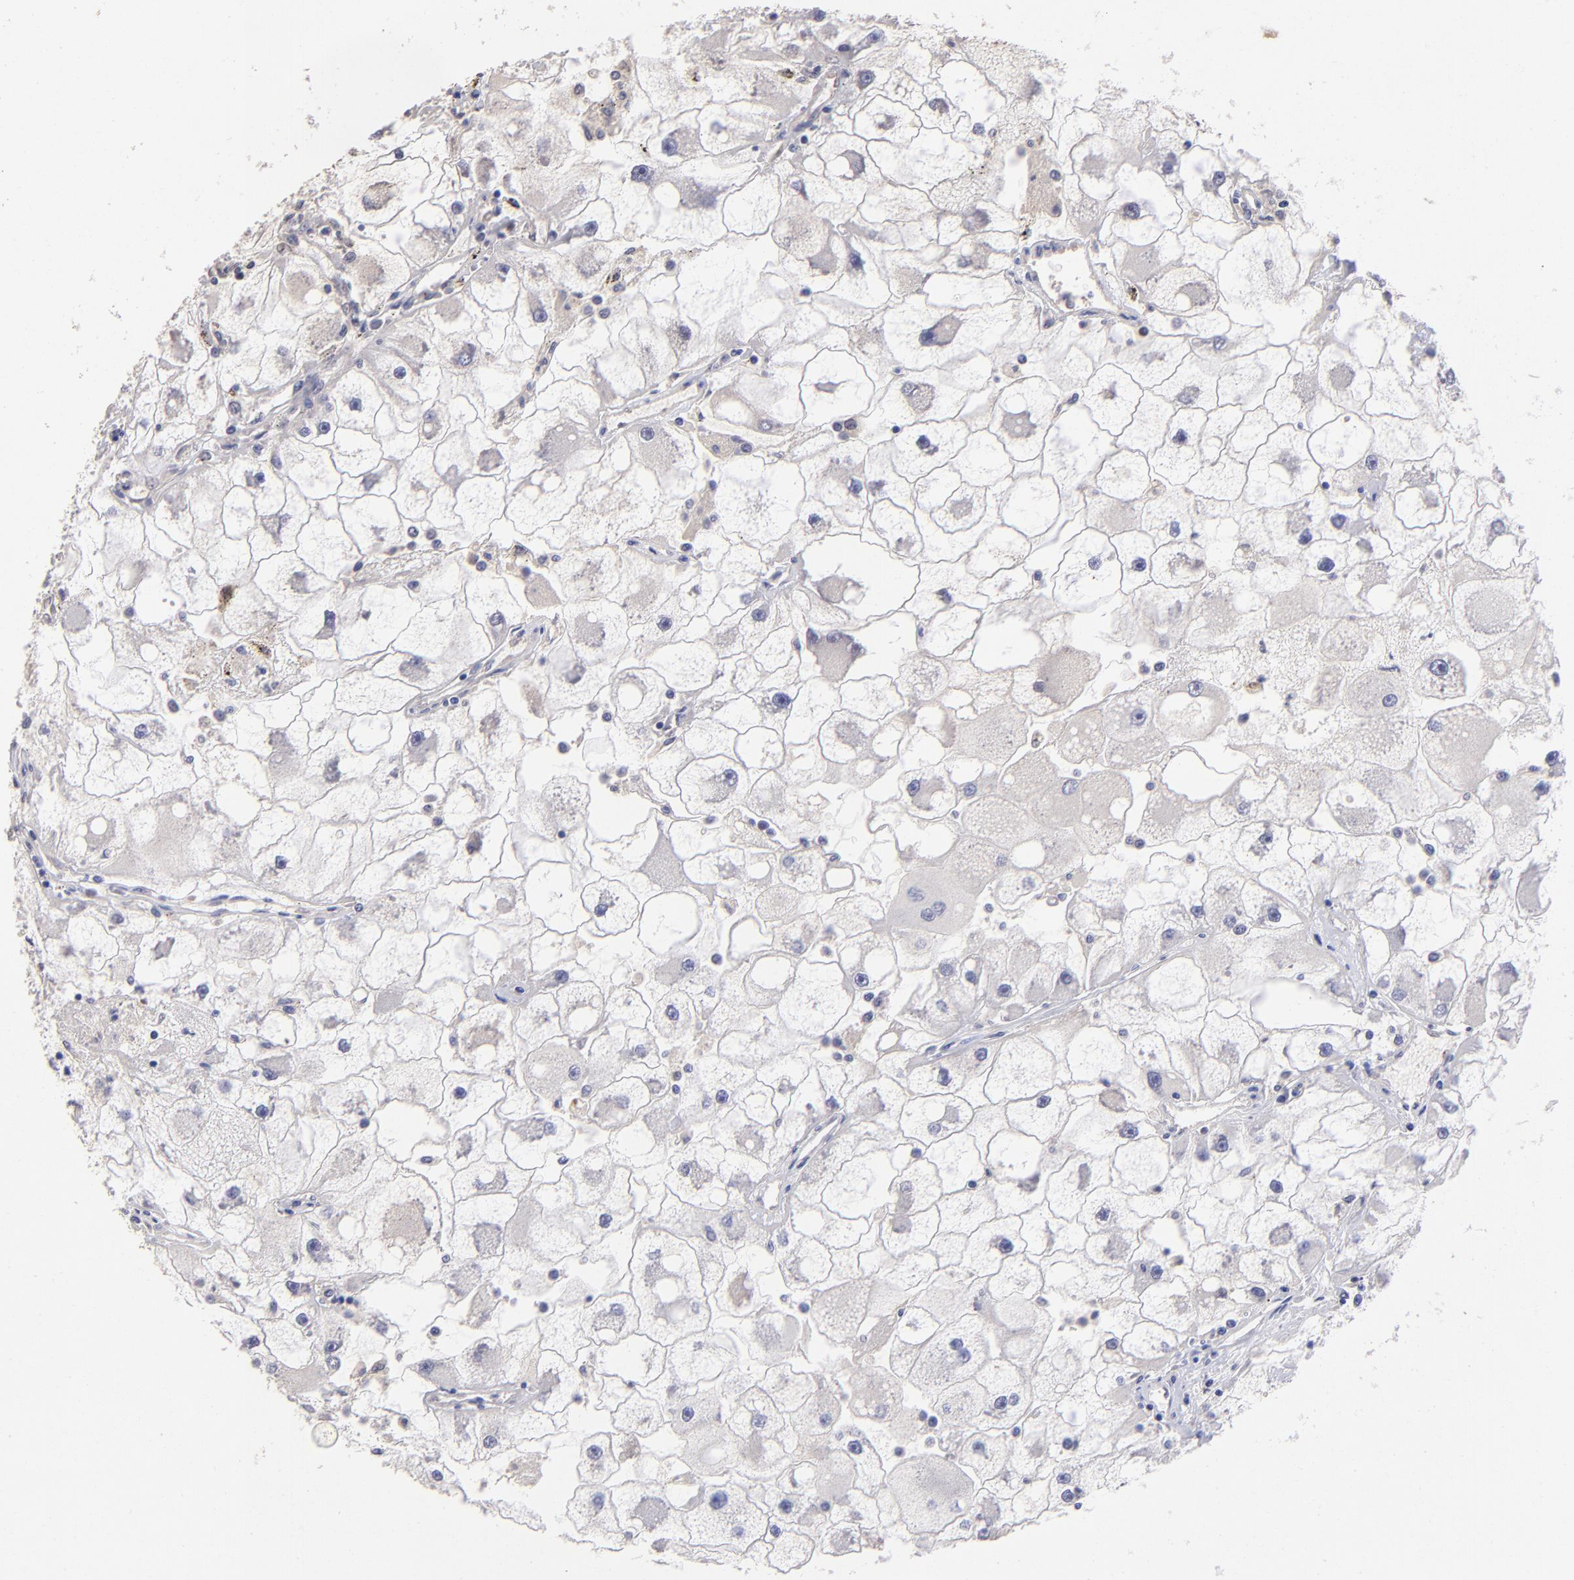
{"staining": {"intensity": "negative", "quantity": "none", "location": "none"}, "tissue": "renal cancer", "cell_type": "Tumor cells", "image_type": "cancer", "snomed": [{"axis": "morphology", "description": "Adenocarcinoma, NOS"}, {"axis": "topography", "description": "Kidney"}], "caption": "An immunohistochemistry (IHC) micrograph of renal cancer (adenocarcinoma) is shown. There is no staining in tumor cells of renal cancer (adenocarcinoma).", "gene": "DNMT1", "patient": {"sex": "female", "age": 73}}